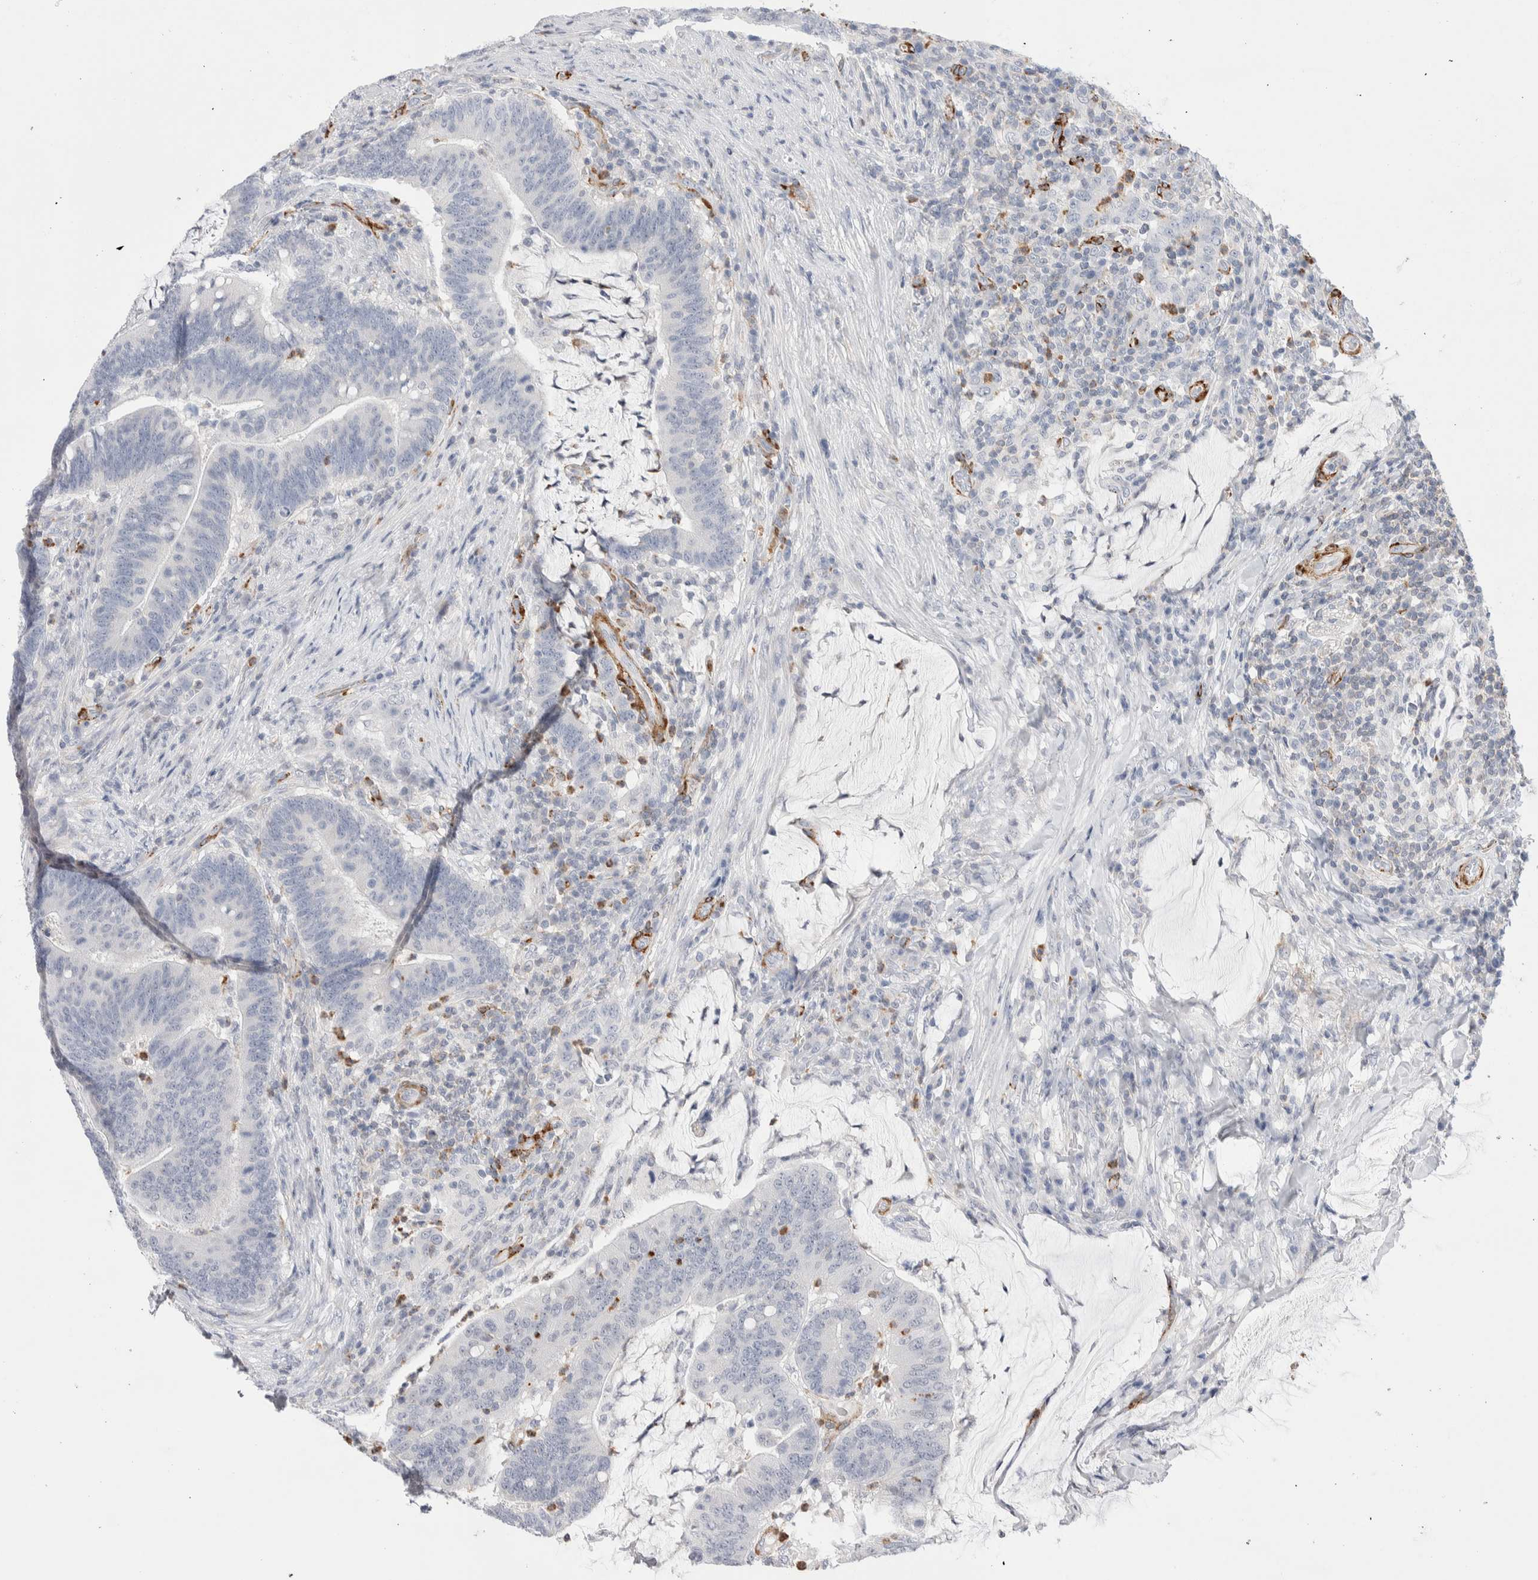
{"staining": {"intensity": "negative", "quantity": "none", "location": "none"}, "tissue": "colorectal cancer", "cell_type": "Tumor cells", "image_type": "cancer", "snomed": [{"axis": "morphology", "description": "Normal tissue, NOS"}, {"axis": "morphology", "description": "Adenocarcinoma, NOS"}, {"axis": "topography", "description": "Colon"}], "caption": "A high-resolution image shows immunohistochemistry (IHC) staining of adenocarcinoma (colorectal), which displays no significant expression in tumor cells.", "gene": "SEPTIN4", "patient": {"sex": "female", "age": 66}}